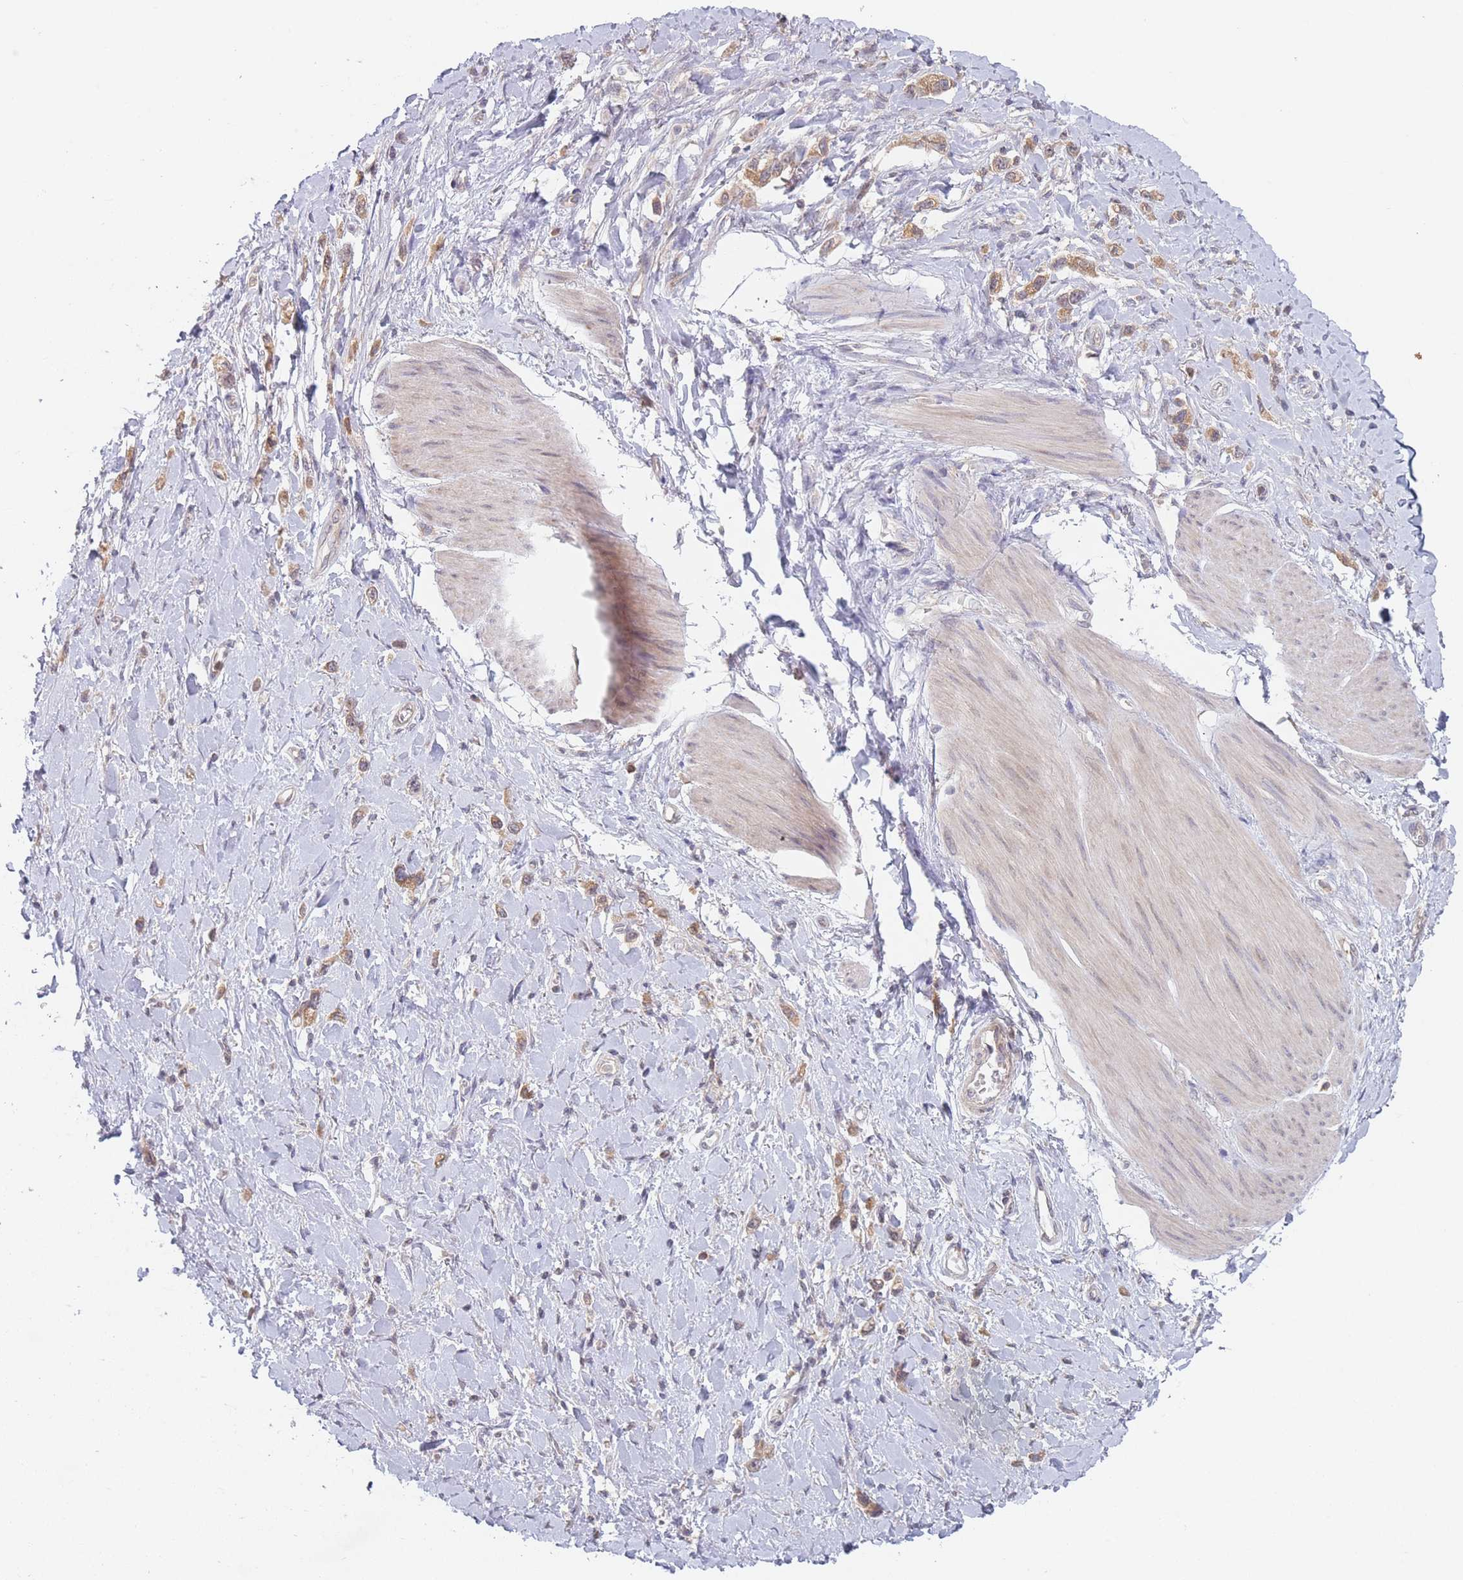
{"staining": {"intensity": "moderate", "quantity": ">75%", "location": "cytoplasmic/membranous"}, "tissue": "stomach cancer", "cell_type": "Tumor cells", "image_type": "cancer", "snomed": [{"axis": "morphology", "description": "Adenocarcinoma, NOS"}, {"axis": "topography", "description": "Stomach"}], "caption": "Stomach cancer (adenocarcinoma) stained with a protein marker shows moderate staining in tumor cells.", "gene": "PPM1A", "patient": {"sex": "female", "age": 65}}